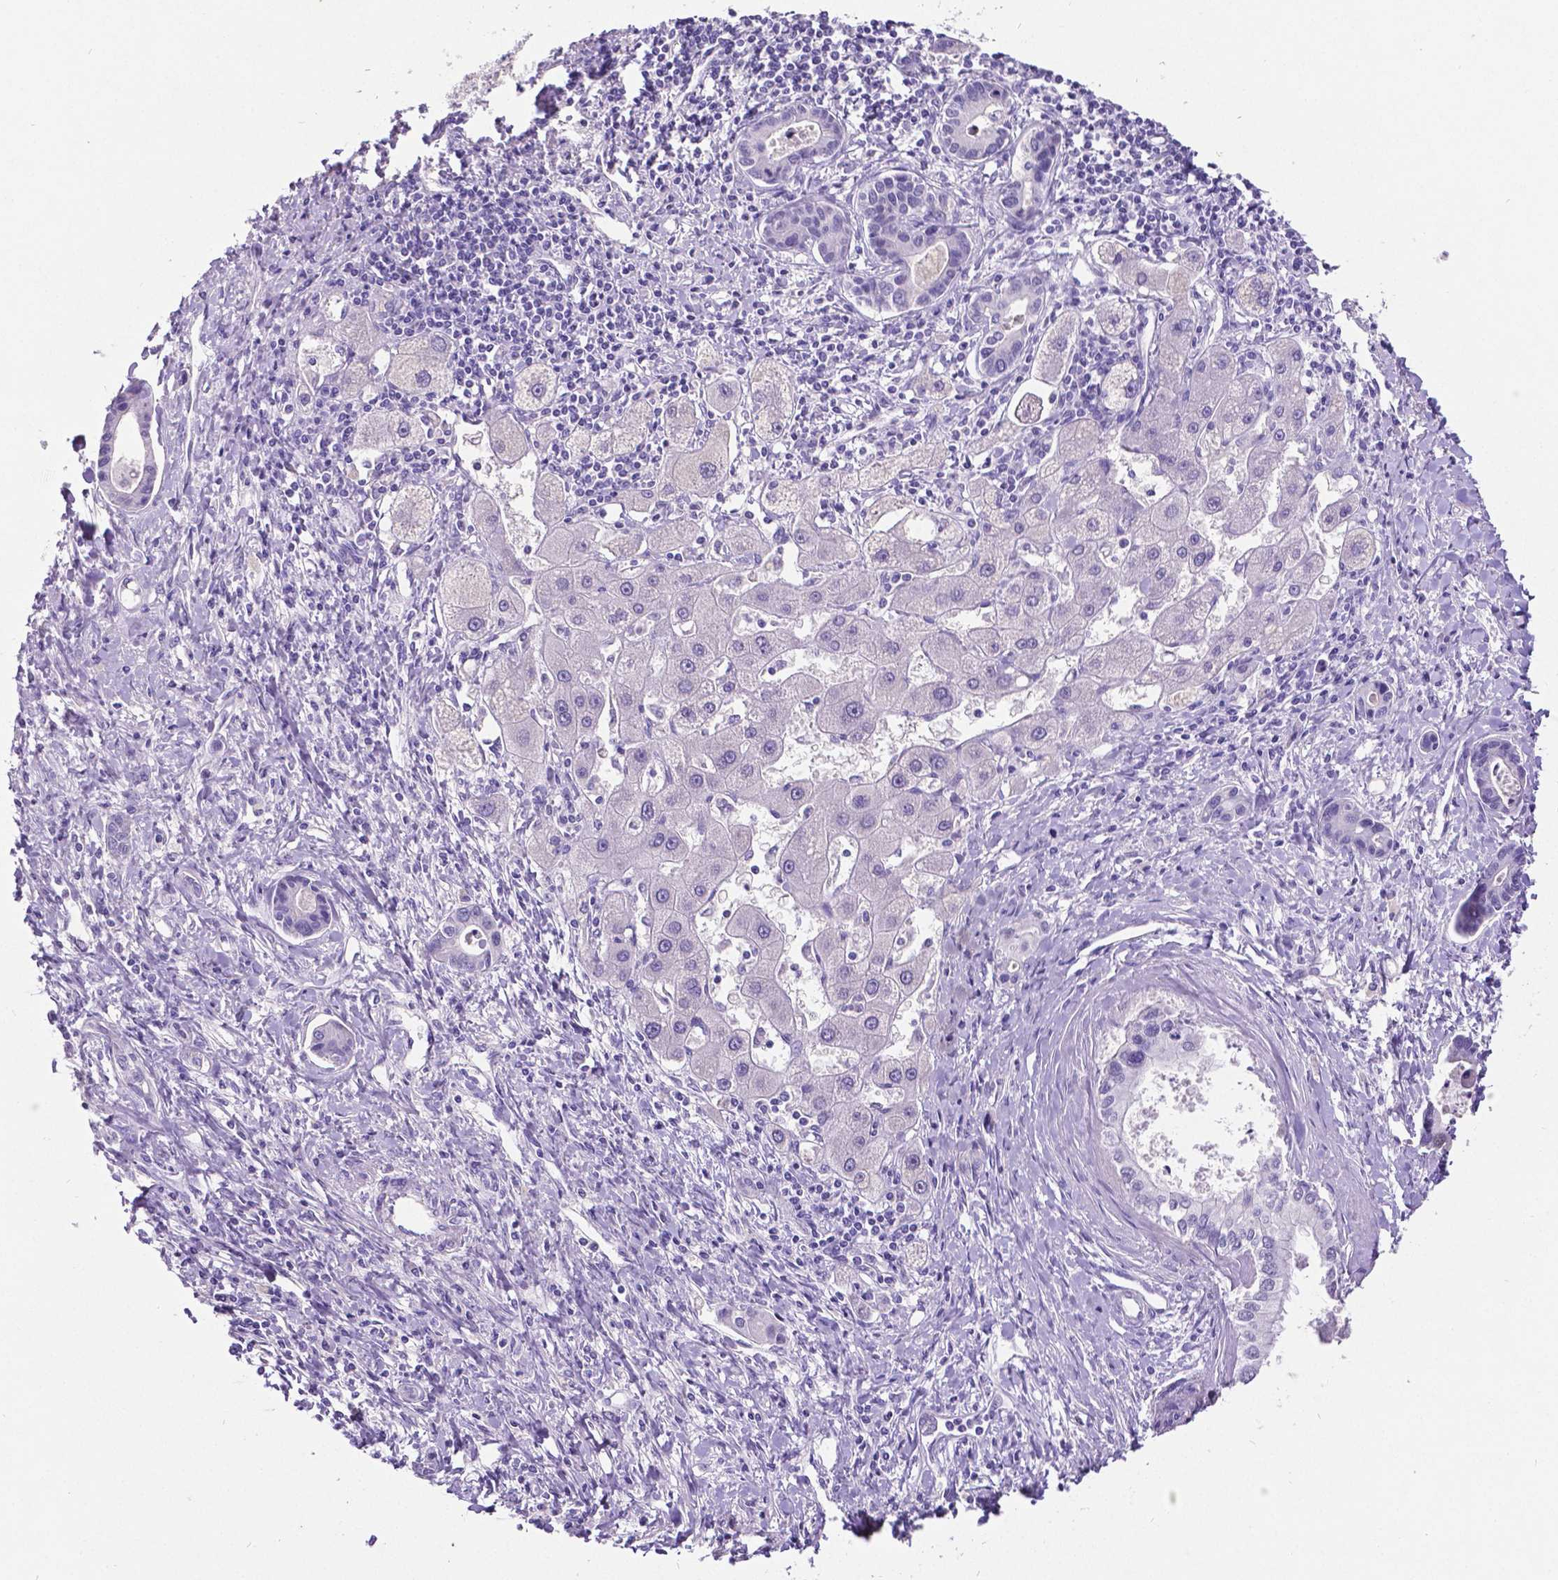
{"staining": {"intensity": "negative", "quantity": "none", "location": "none"}, "tissue": "liver cancer", "cell_type": "Tumor cells", "image_type": "cancer", "snomed": [{"axis": "morphology", "description": "Cholangiocarcinoma"}, {"axis": "topography", "description": "Liver"}], "caption": "IHC of human cholangiocarcinoma (liver) demonstrates no staining in tumor cells. (Brightfield microscopy of DAB (3,3'-diaminobenzidine) immunohistochemistry (IHC) at high magnification).", "gene": "SATB2", "patient": {"sex": "male", "age": 66}}